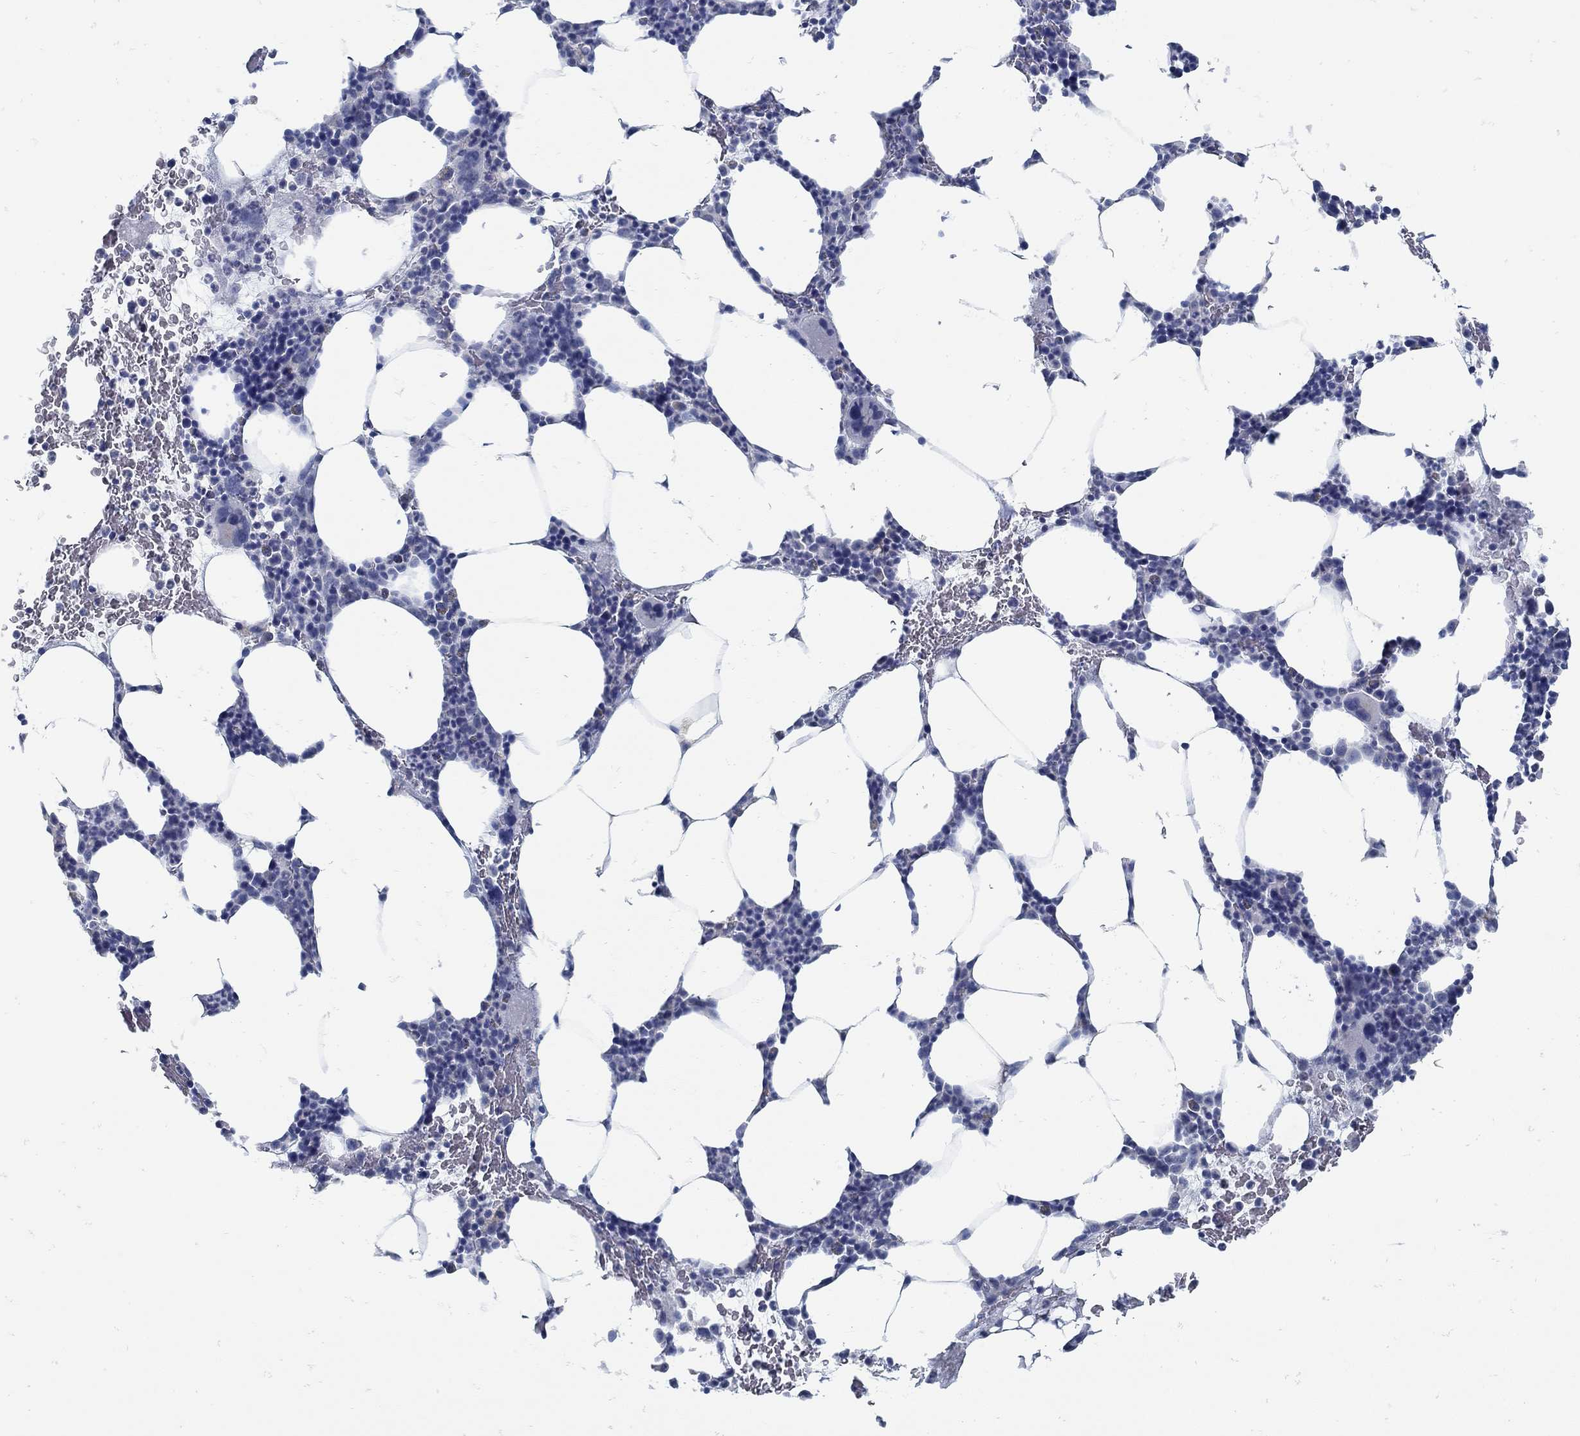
{"staining": {"intensity": "negative", "quantity": "none", "location": "none"}, "tissue": "bone marrow", "cell_type": "Hematopoietic cells", "image_type": "normal", "snomed": [{"axis": "morphology", "description": "Normal tissue, NOS"}, {"axis": "topography", "description": "Bone marrow"}], "caption": "This is an immunohistochemistry photomicrograph of normal human bone marrow. There is no positivity in hematopoietic cells.", "gene": "ZFAND4", "patient": {"sex": "male", "age": 83}}